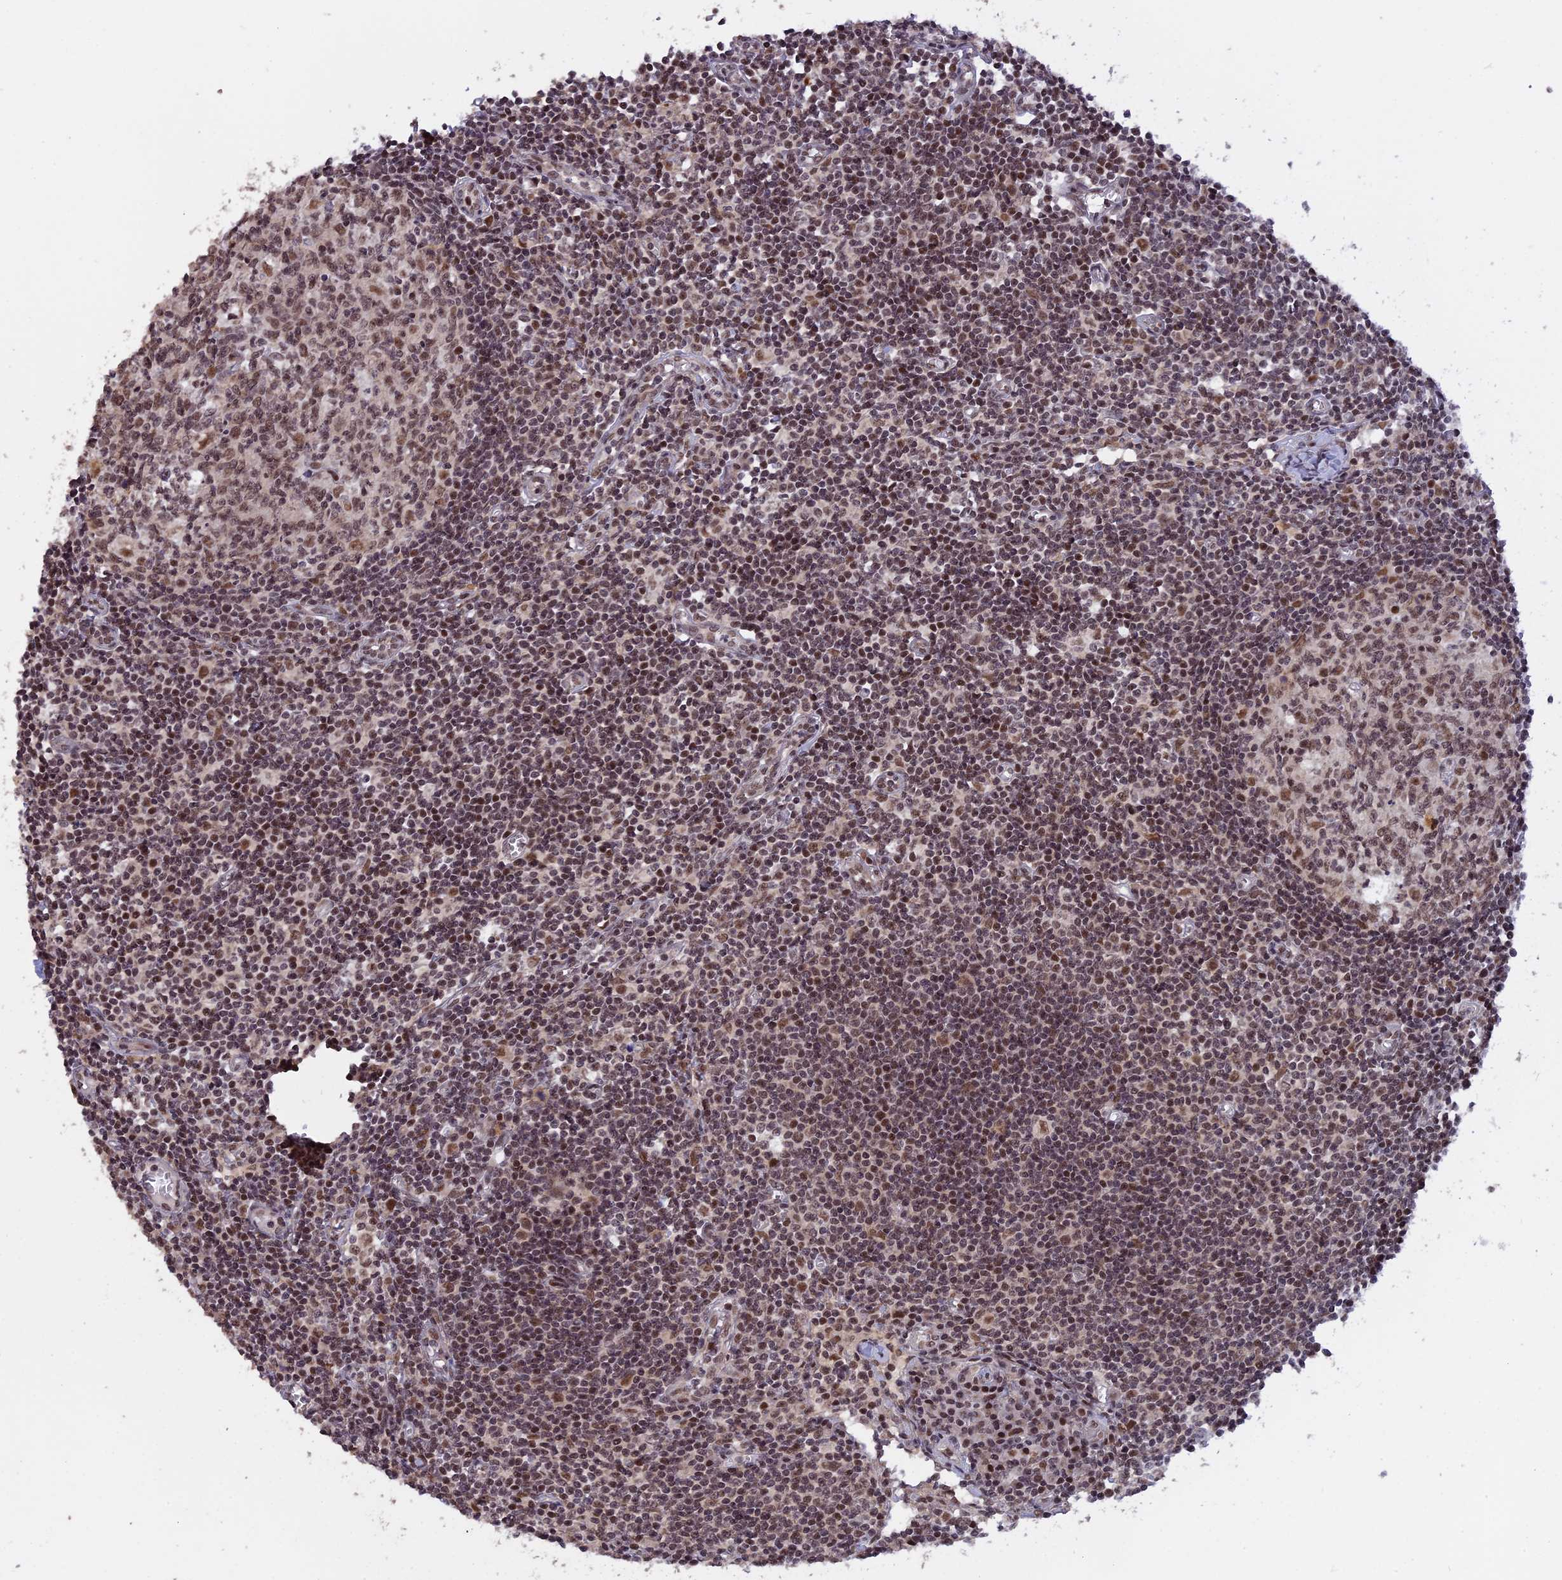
{"staining": {"intensity": "moderate", "quantity": "25%-75%", "location": "nuclear"}, "tissue": "lymph node", "cell_type": "Germinal center cells", "image_type": "normal", "snomed": [{"axis": "morphology", "description": "Normal tissue, NOS"}, {"axis": "topography", "description": "Lymph node"}], "caption": "Lymph node stained for a protein (brown) shows moderate nuclear positive positivity in approximately 25%-75% of germinal center cells.", "gene": "POLR2C", "patient": {"sex": "female", "age": 55}}